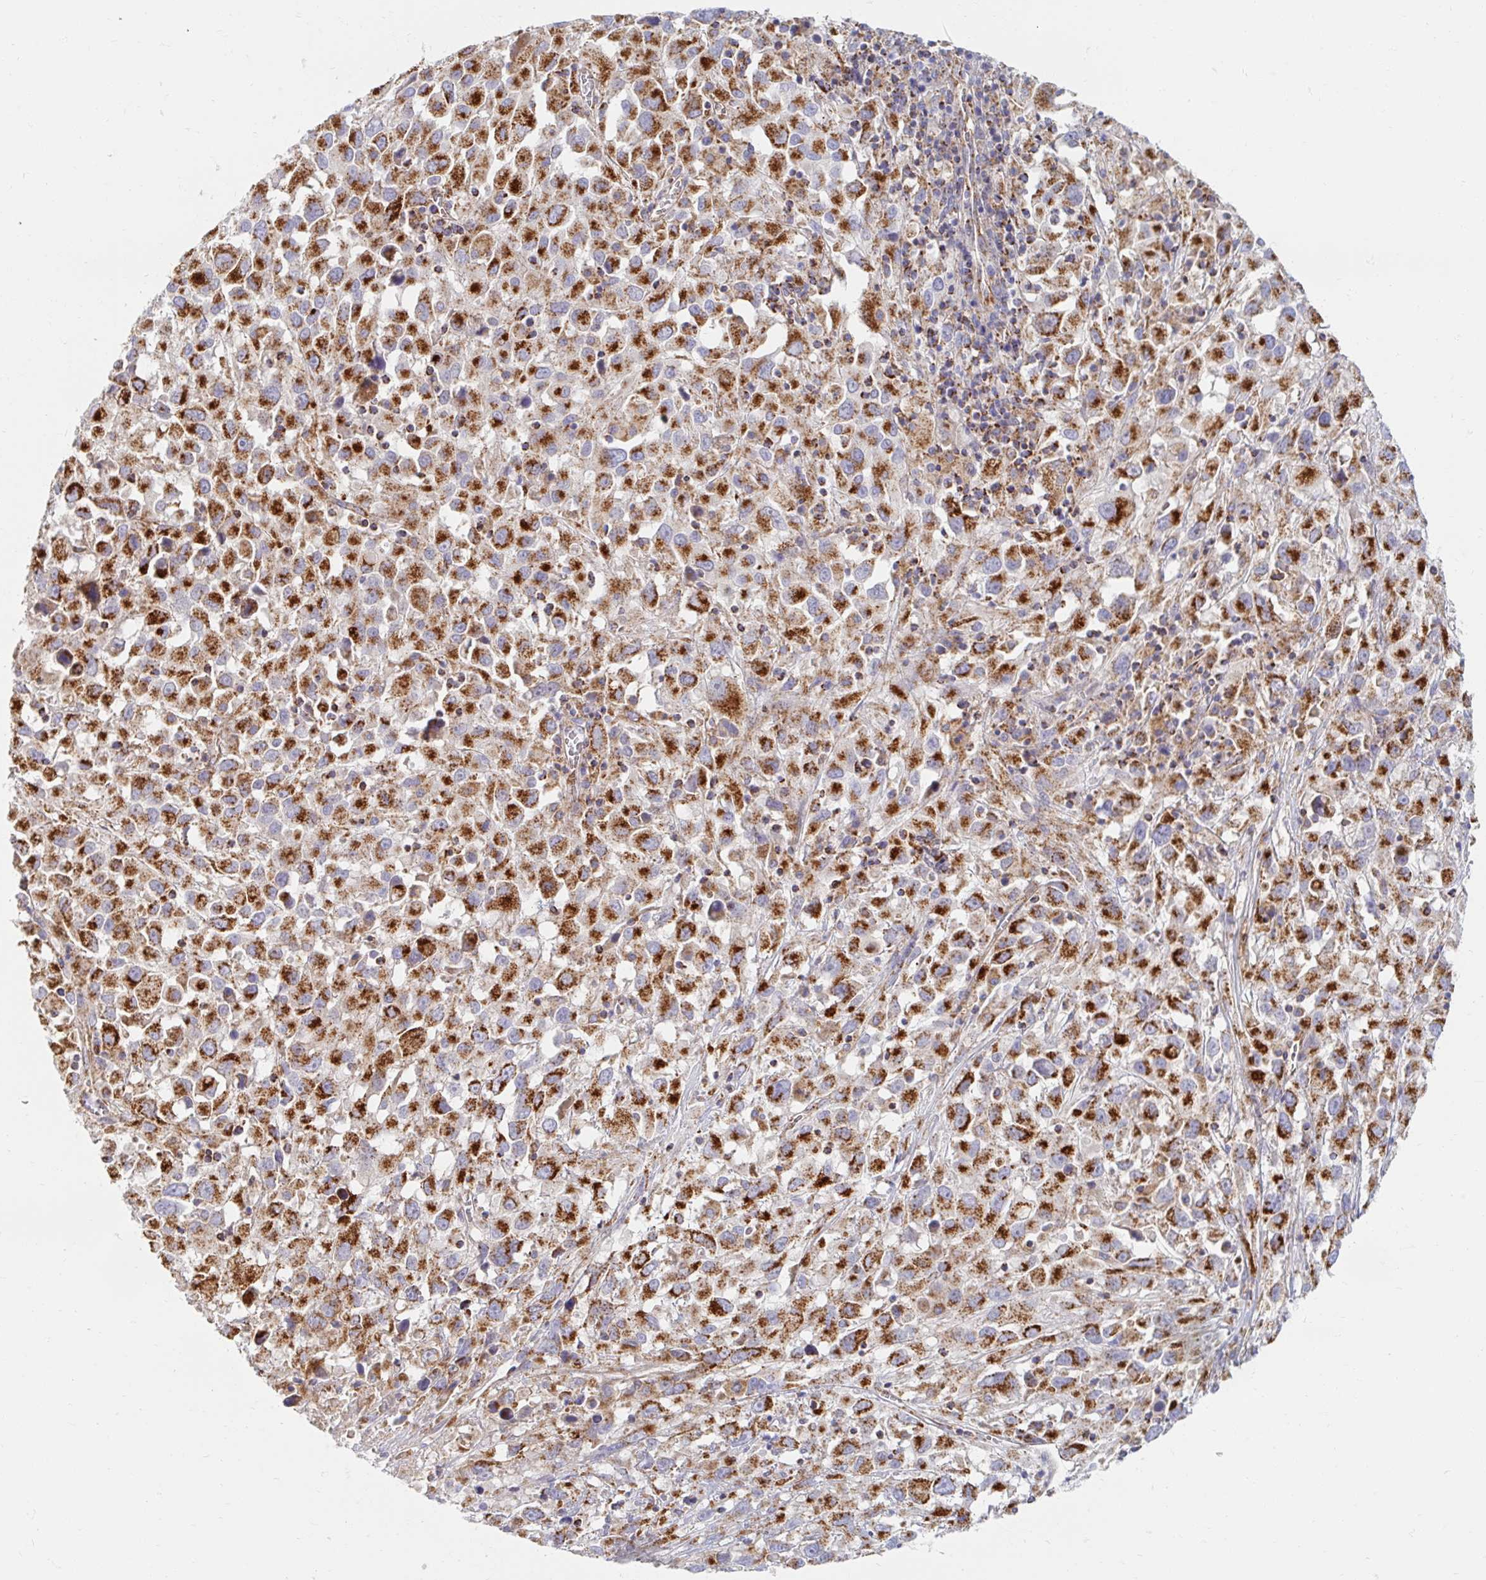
{"staining": {"intensity": "strong", "quantity": ">75%", "location": "cytoplasmic/membranous"}, "tissue": "melanoma", "cell_type": "Tumor cells", "image_type": "cancer", "snomed": [{"axis": "morphology", "description": "Malignant melanoma, Metastatic site"}, {"axis": "topography", "description": "Soft tissue"}], "caption": "Immunohistochemical staining of human melanoma reveals strong cytoplasmic/membranous protein expression in approximately >75% of tumor cells.", "gene": "MAVS", "patient": {"sex": "male", "age": 50}}